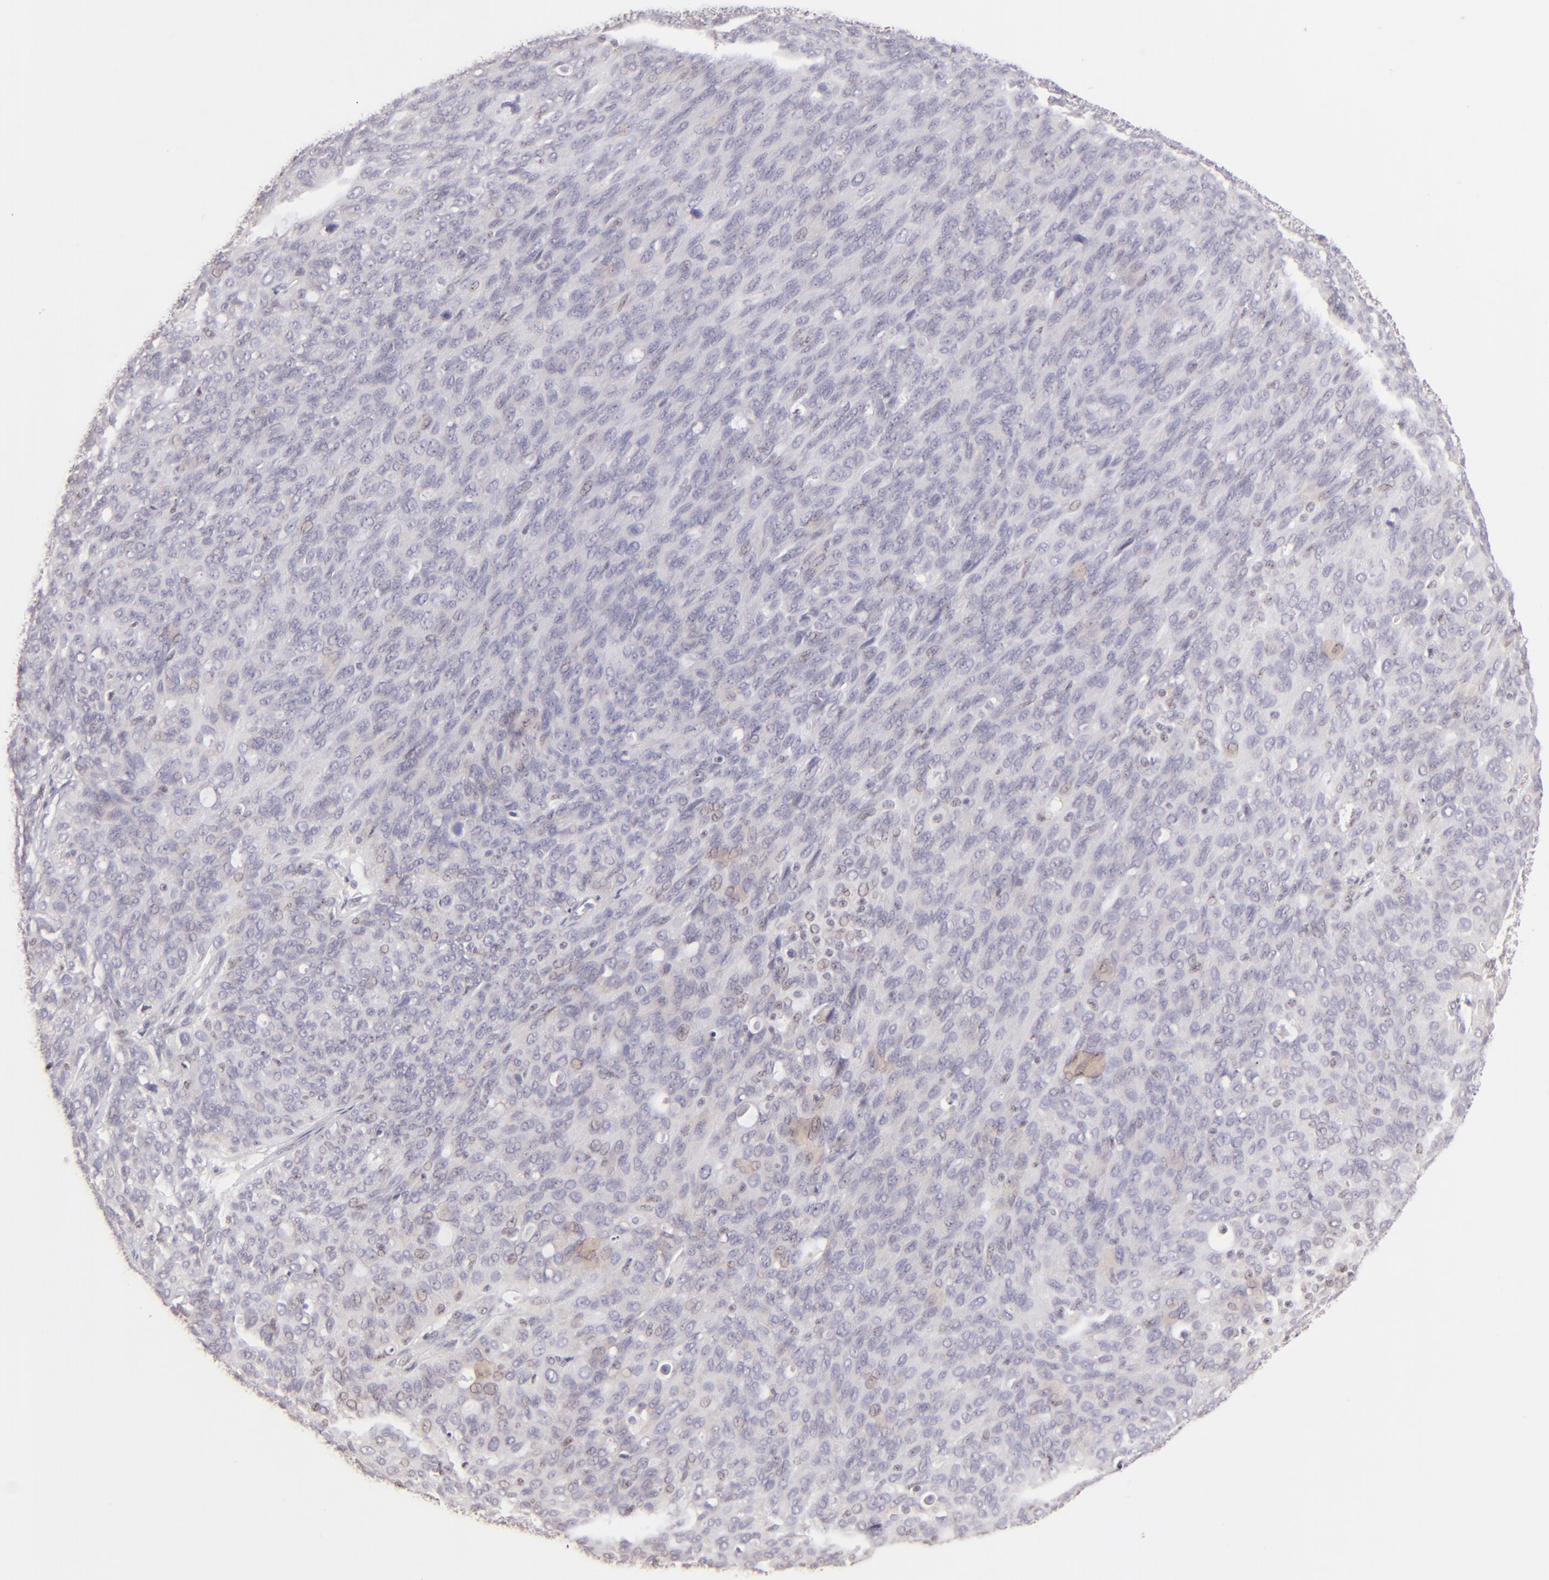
{"staining": {"intensity": "negative", "quantity": "none", "location": "none"}, "tissue": "ovarian cancer", "cell_type": "Tumor cells", "image_type": "cancer", "snomed": [{"axis": "morphology", "description": "Carcinoma, endometroid"}, {"axis": "topography", "description": "Ovary"}], "caption": "This is an immunohistochemistry micrograph of ovarian endometroid carcinoma. There is no expression in tumor cells.", "gene": "MAGEA1", "patient": {"sex": "female", "age": 60}}